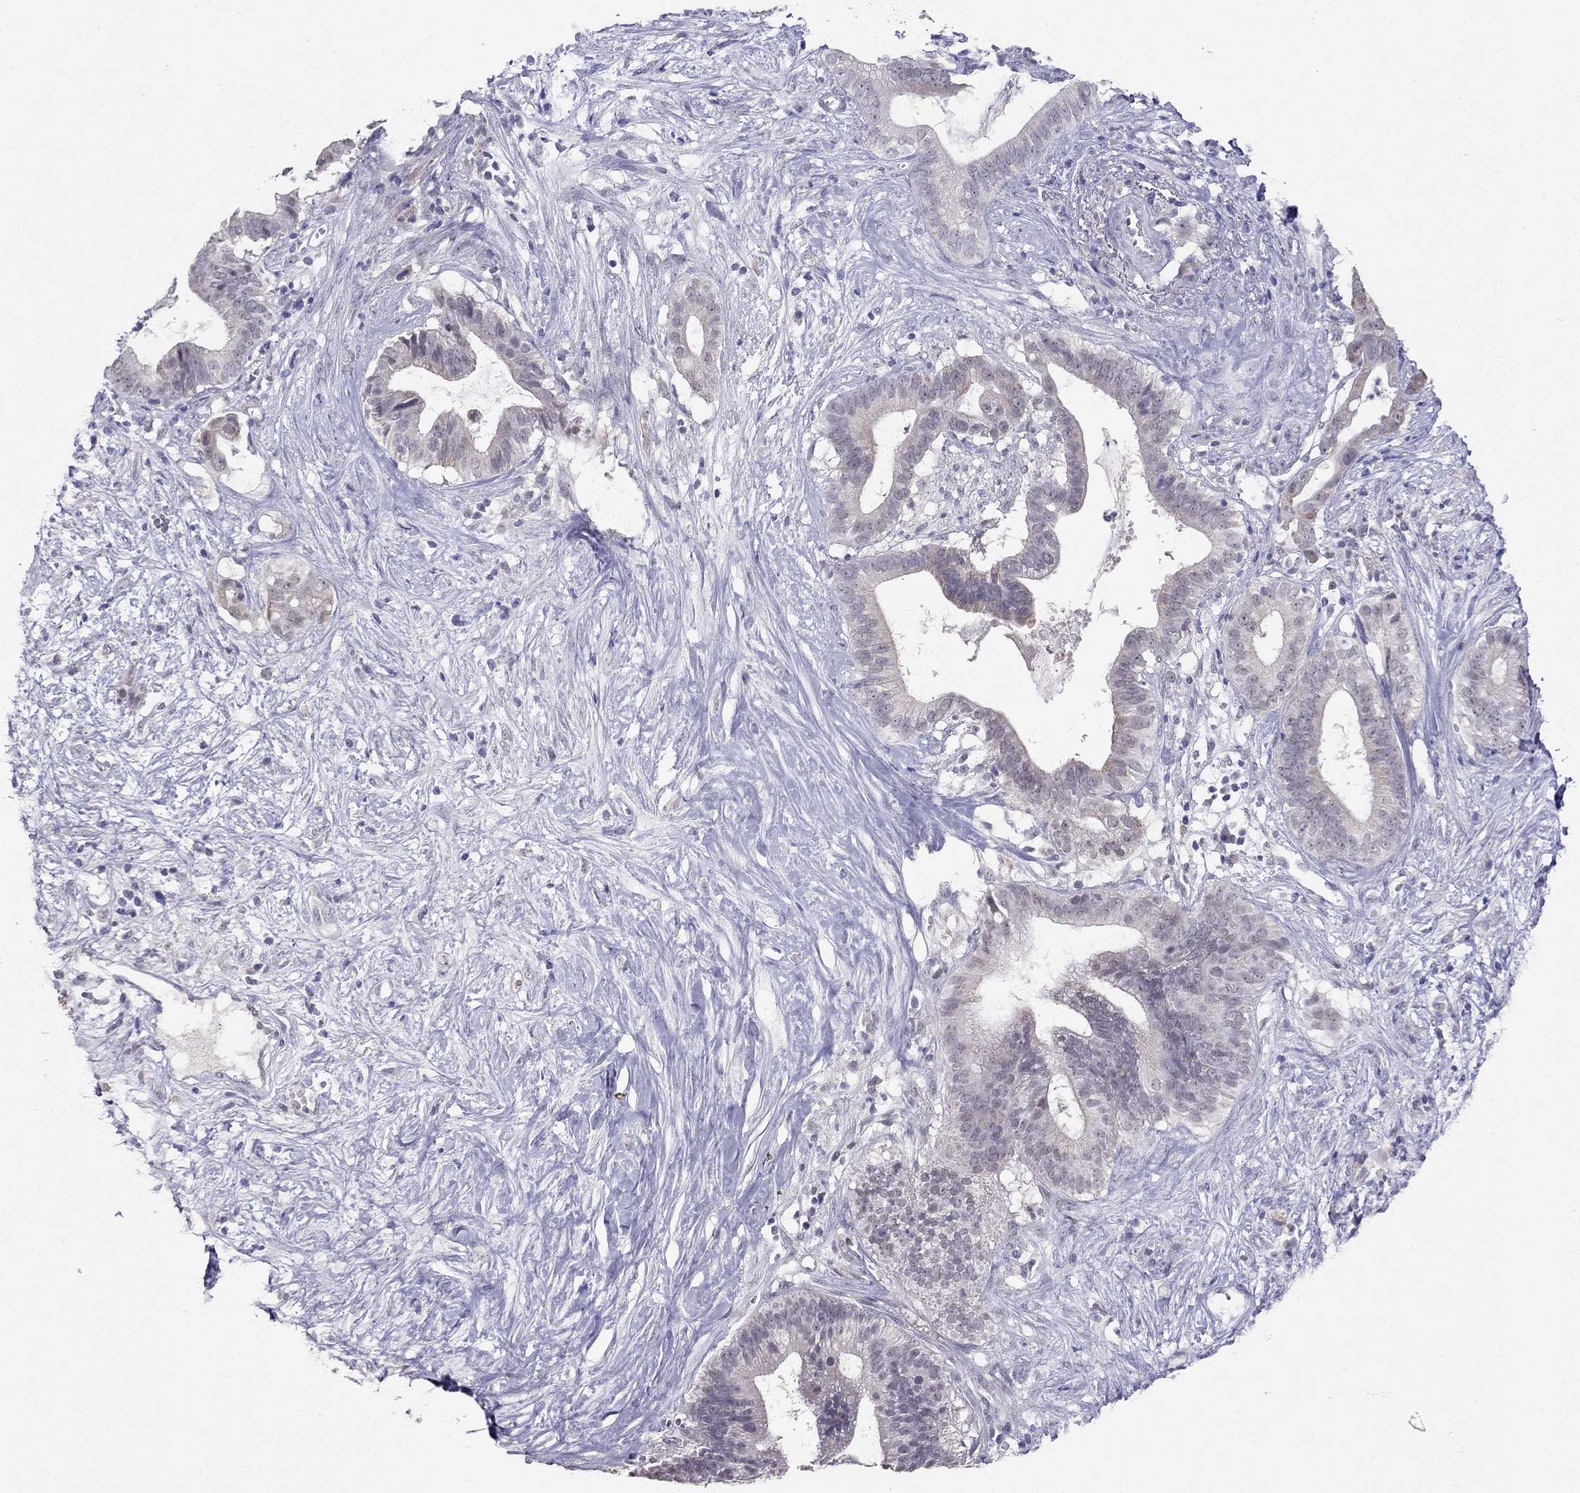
{"staining": {"intensity": "negative", "quantity": "none", "location": "none"}, "tissue": "pancreatic cancer", "cell_type": "Tumor cells", "image_type": "cancer", "snomed": [{"axis": "morphology", "description": "Adenocarcinoma, NOS"}, {"axis": "topography", "description": "Pancreas"}], "caption": "Pancreatic cancer was stained to show a protein in brown. There is no significant expression in tumor cells.", "gene": "MYO3B", "patient": {"sex": "male", "age": 61}}